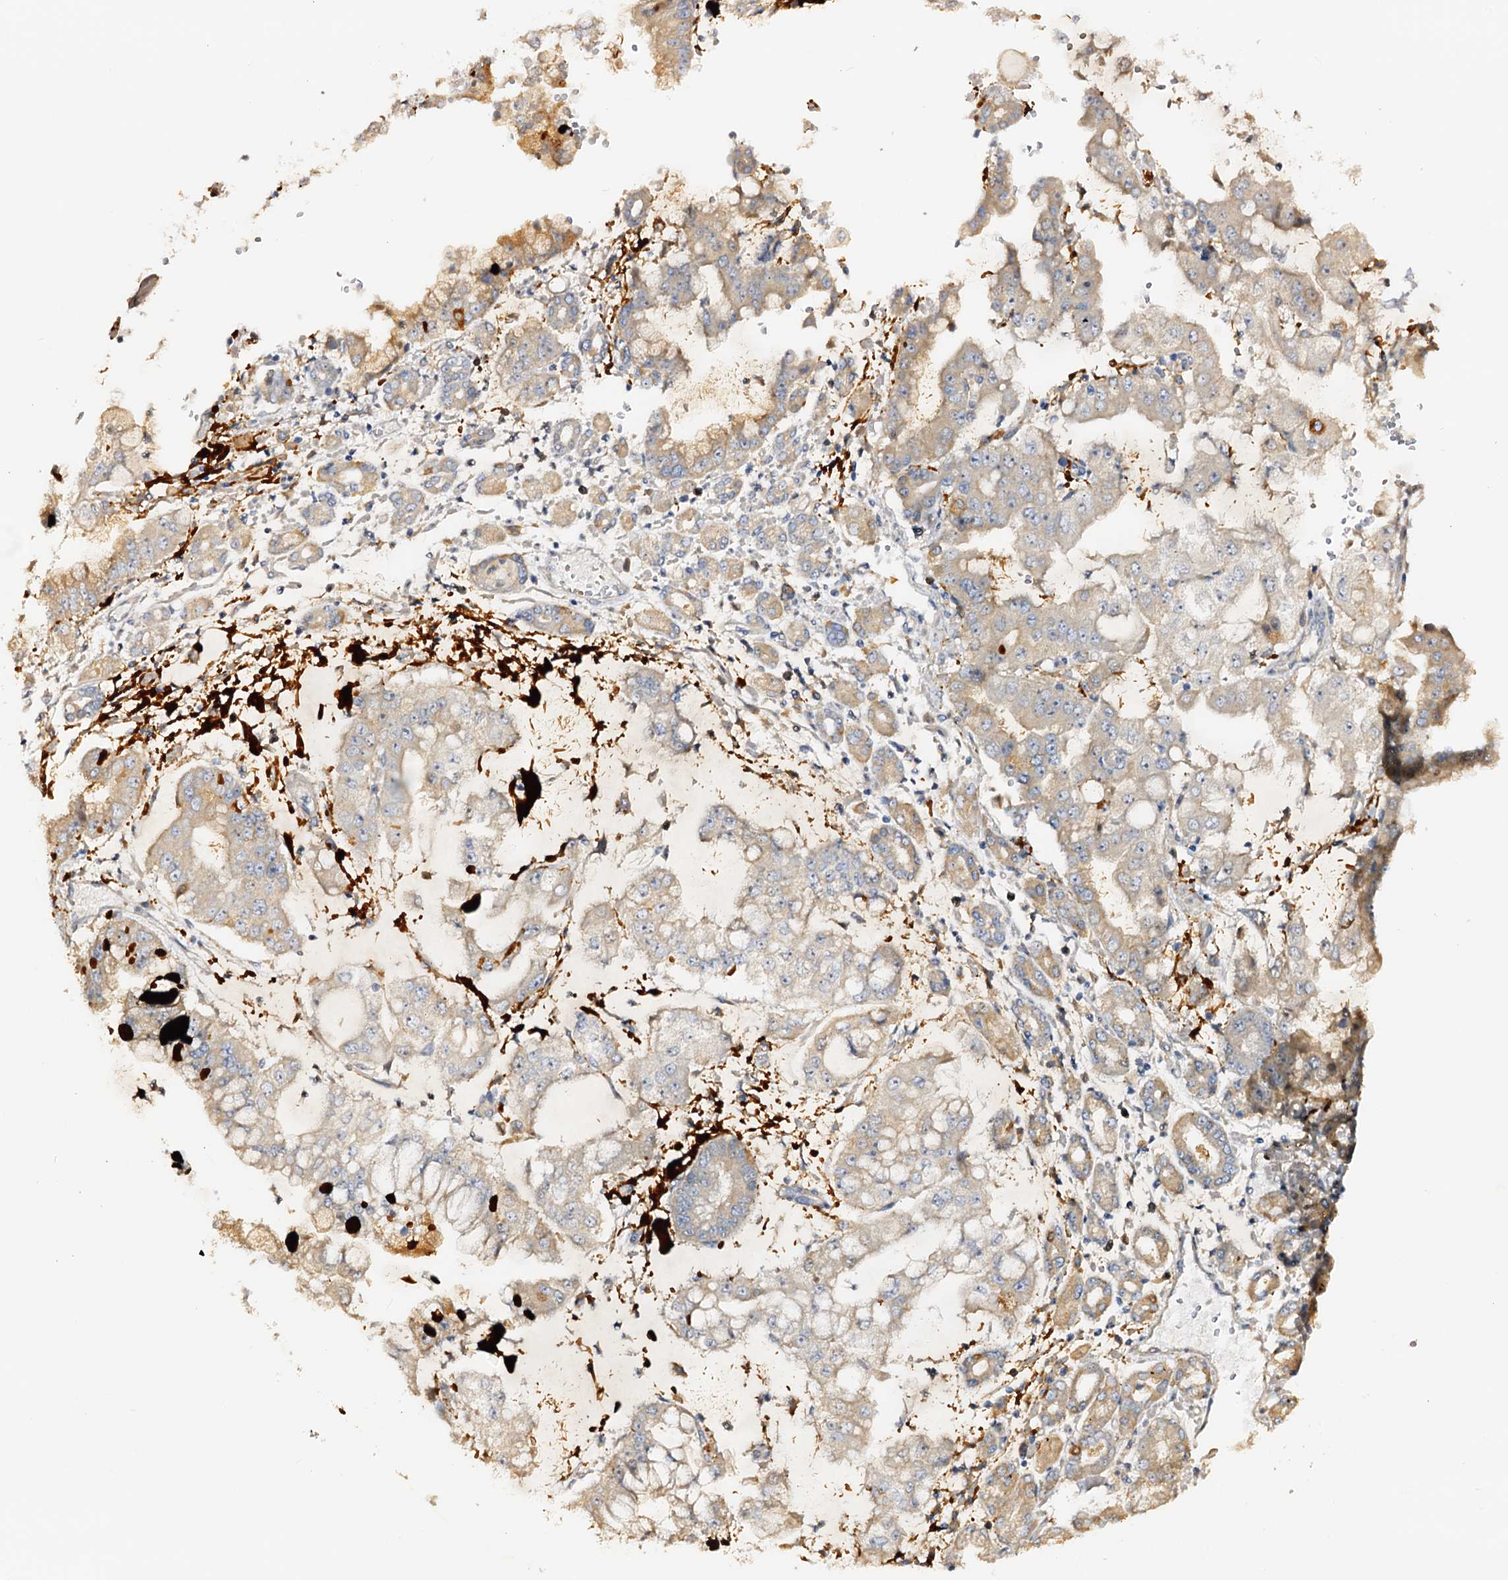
{"staining": {"intensity": "weak", "quantity": "25%-75%", "location": "cytoplasmic/membranous"}, "tissue": "stomach cancer", "cell_type": "Tumor cells", "image_type": "cancer", "snomed": [{"axis": "morphology", "description": "Adenocarcinoma, NOS"}, {"axis": "topography", "description": "Stomach"}], "caption": "Immunohistochemistry photomicrograph of human stomach cancer stained for a protein (brown), which demonstrates low levels of weak cytoplasmic/membranous expression in approximately 25%-75% of tumor cells.", "gene": "DMXL2", "patient": {"sex": "male", "age": 76}}